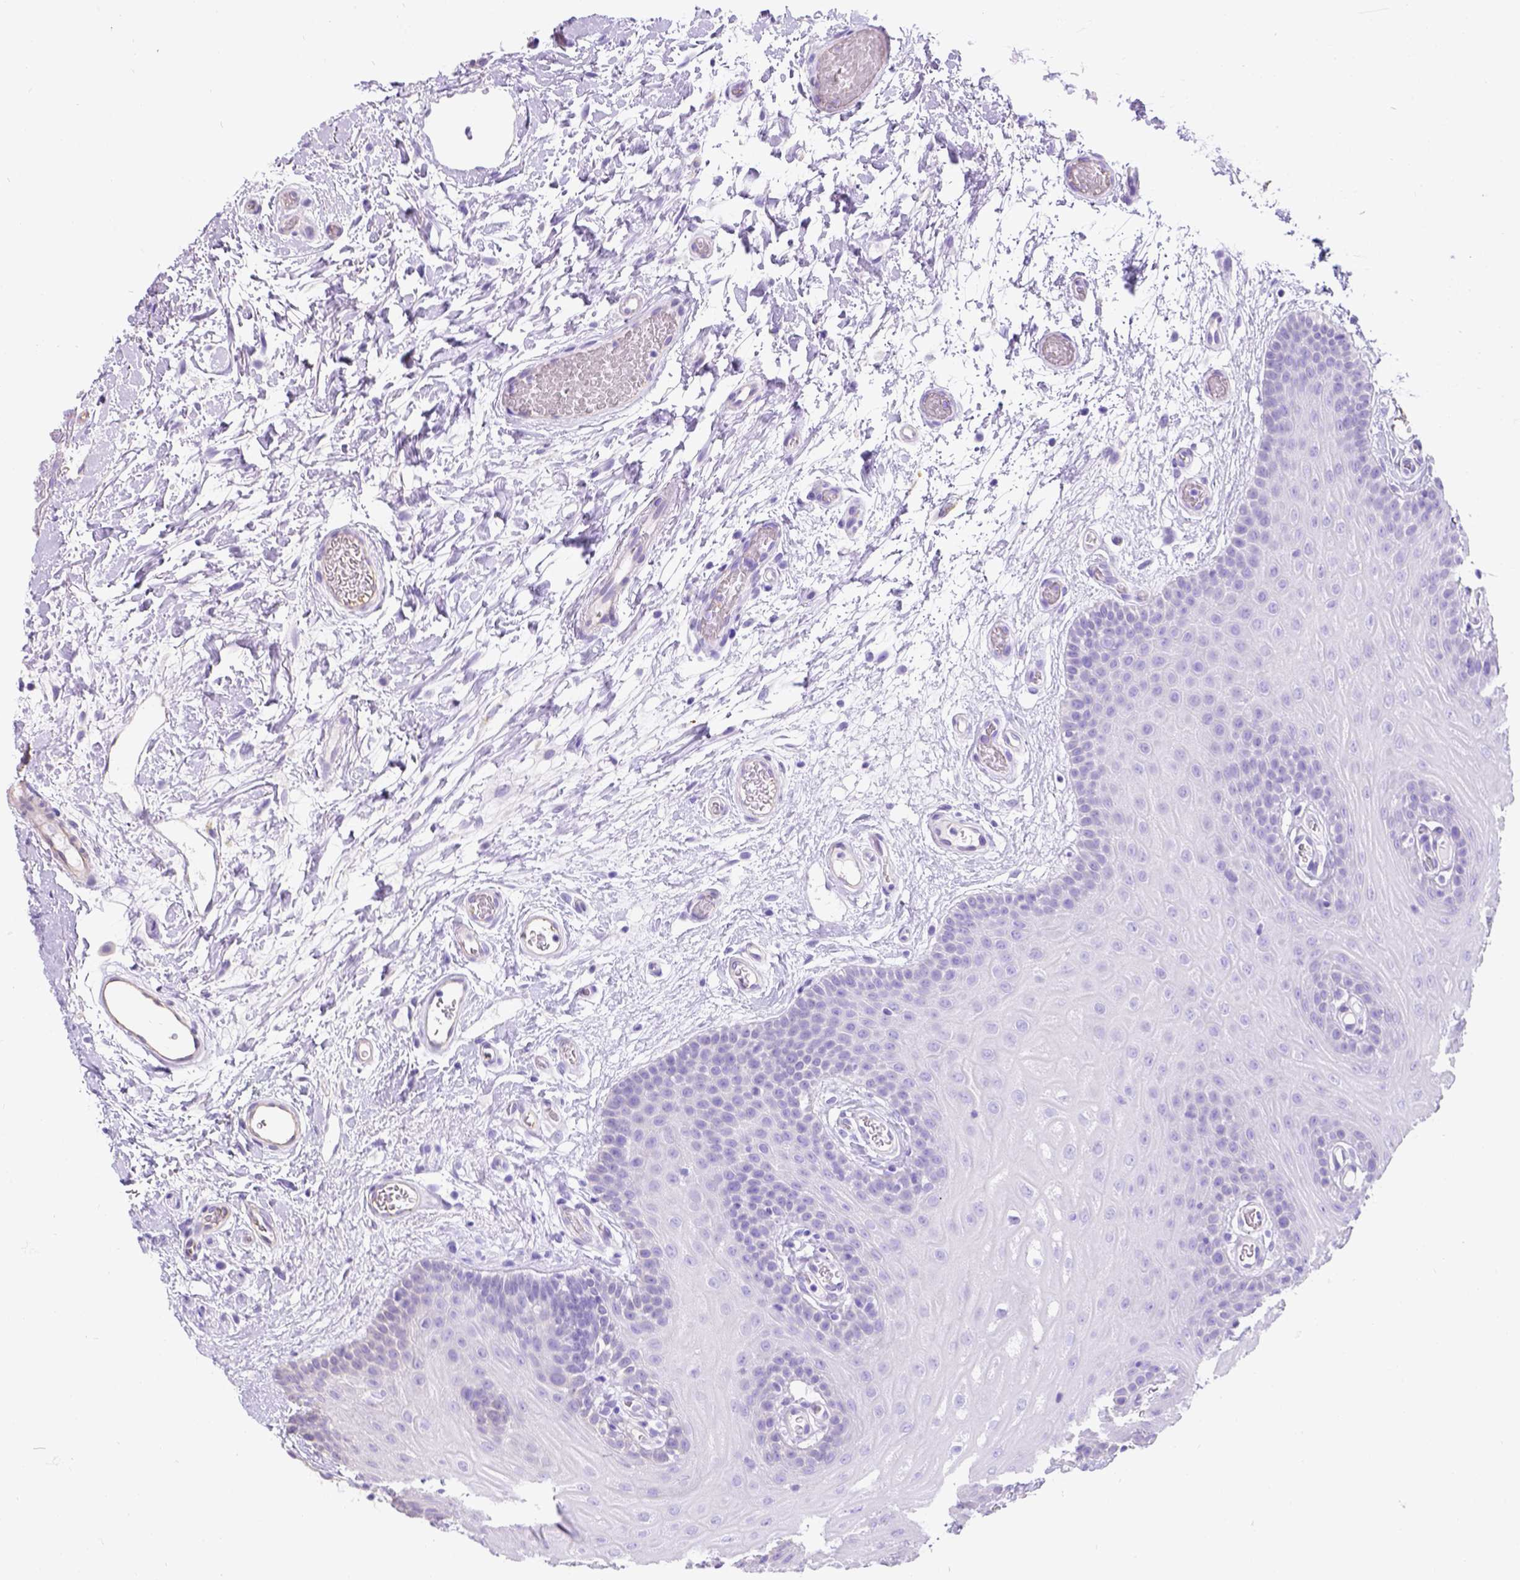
{"staining": {"intensity": "negative", "quantity": "none", "location": "none"}, "tissue": "oral mucosa", "cell_type": "Squamous epithelial cells", "image_type": "normal", "snomed": [{"axis": "morphology", "description": "Normal tissue, NOS"}, {"axis": "morphology", "description": "Squamous cell carcinoma, NOS"}, {"axis": "topography", "description": "Oral tissue"}, {"axis": "topography", "description": "Head-Neck"}], "caption": "Immunohistochemistry micrograph of benign human oral mucosa stained for a protein (brown), which demonstrates no expression in squamous epithelial cells.", "gene": "PHF7", "patient": {"sex": "male", "age": 78}}